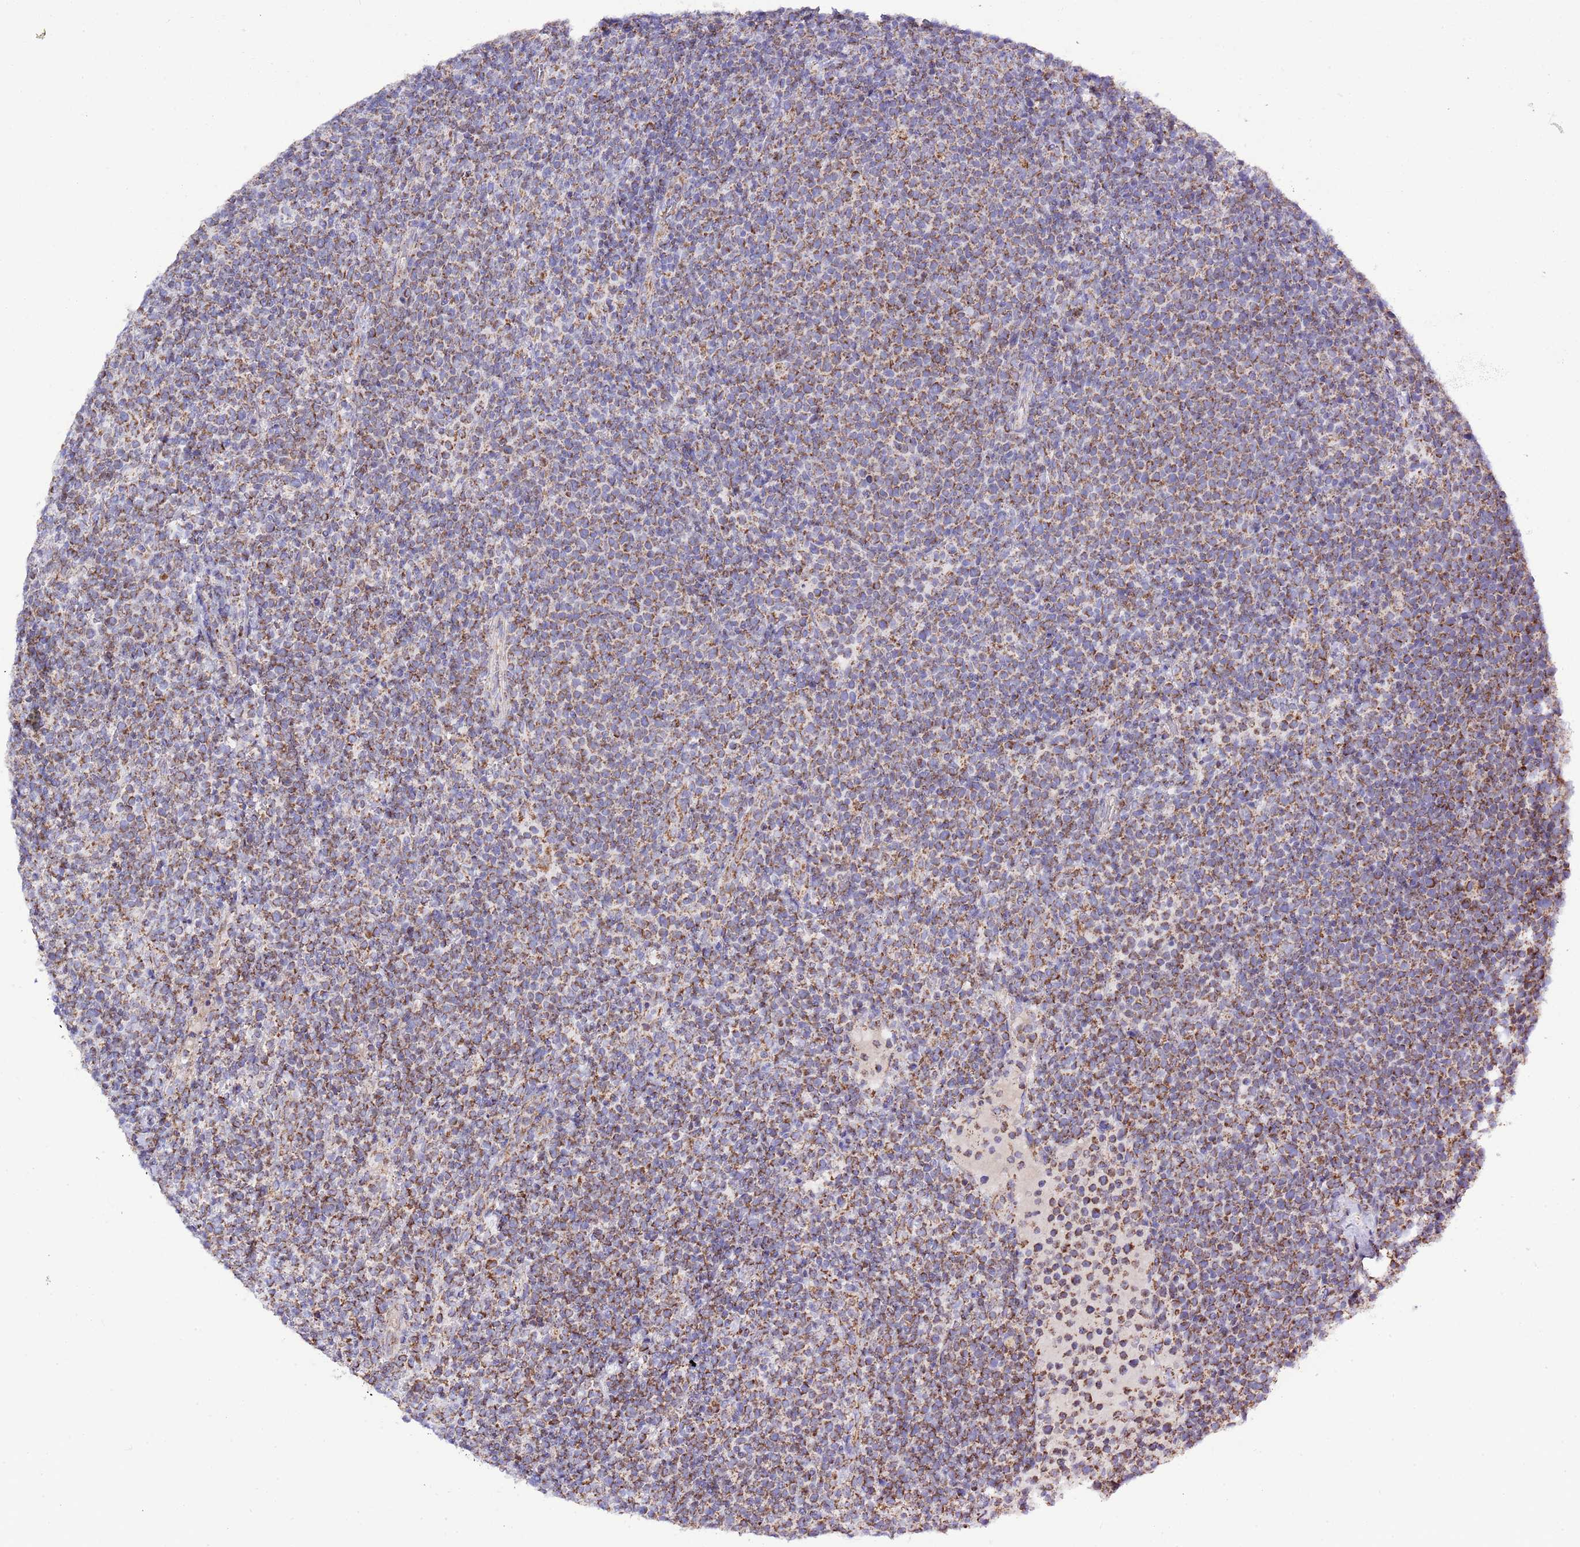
{"staining": {"intensity": "moderate", "quantity": ">75%", "location": "cytoplasmic/membranous"}, "tissue": "lymphoma", "cell_type": "Tumor cells", "image_type": "cancer", "snomed": [{"axis": "morphology", "description": "Malignant lymphoma, non-Hodgkin's type, High grade"}, {"axis": "topography", "description": "Lymph node"}], "caption": "Brown immunohistochemical staining in high-grade malignant lymphoma, non-Hodgkin's type reveals moderate cytoplasmic/membranous positivity in approximately >75% of tumor cells.", "gene": "TEKTIP1", "patient": {"sex": "male", "age": 61}}